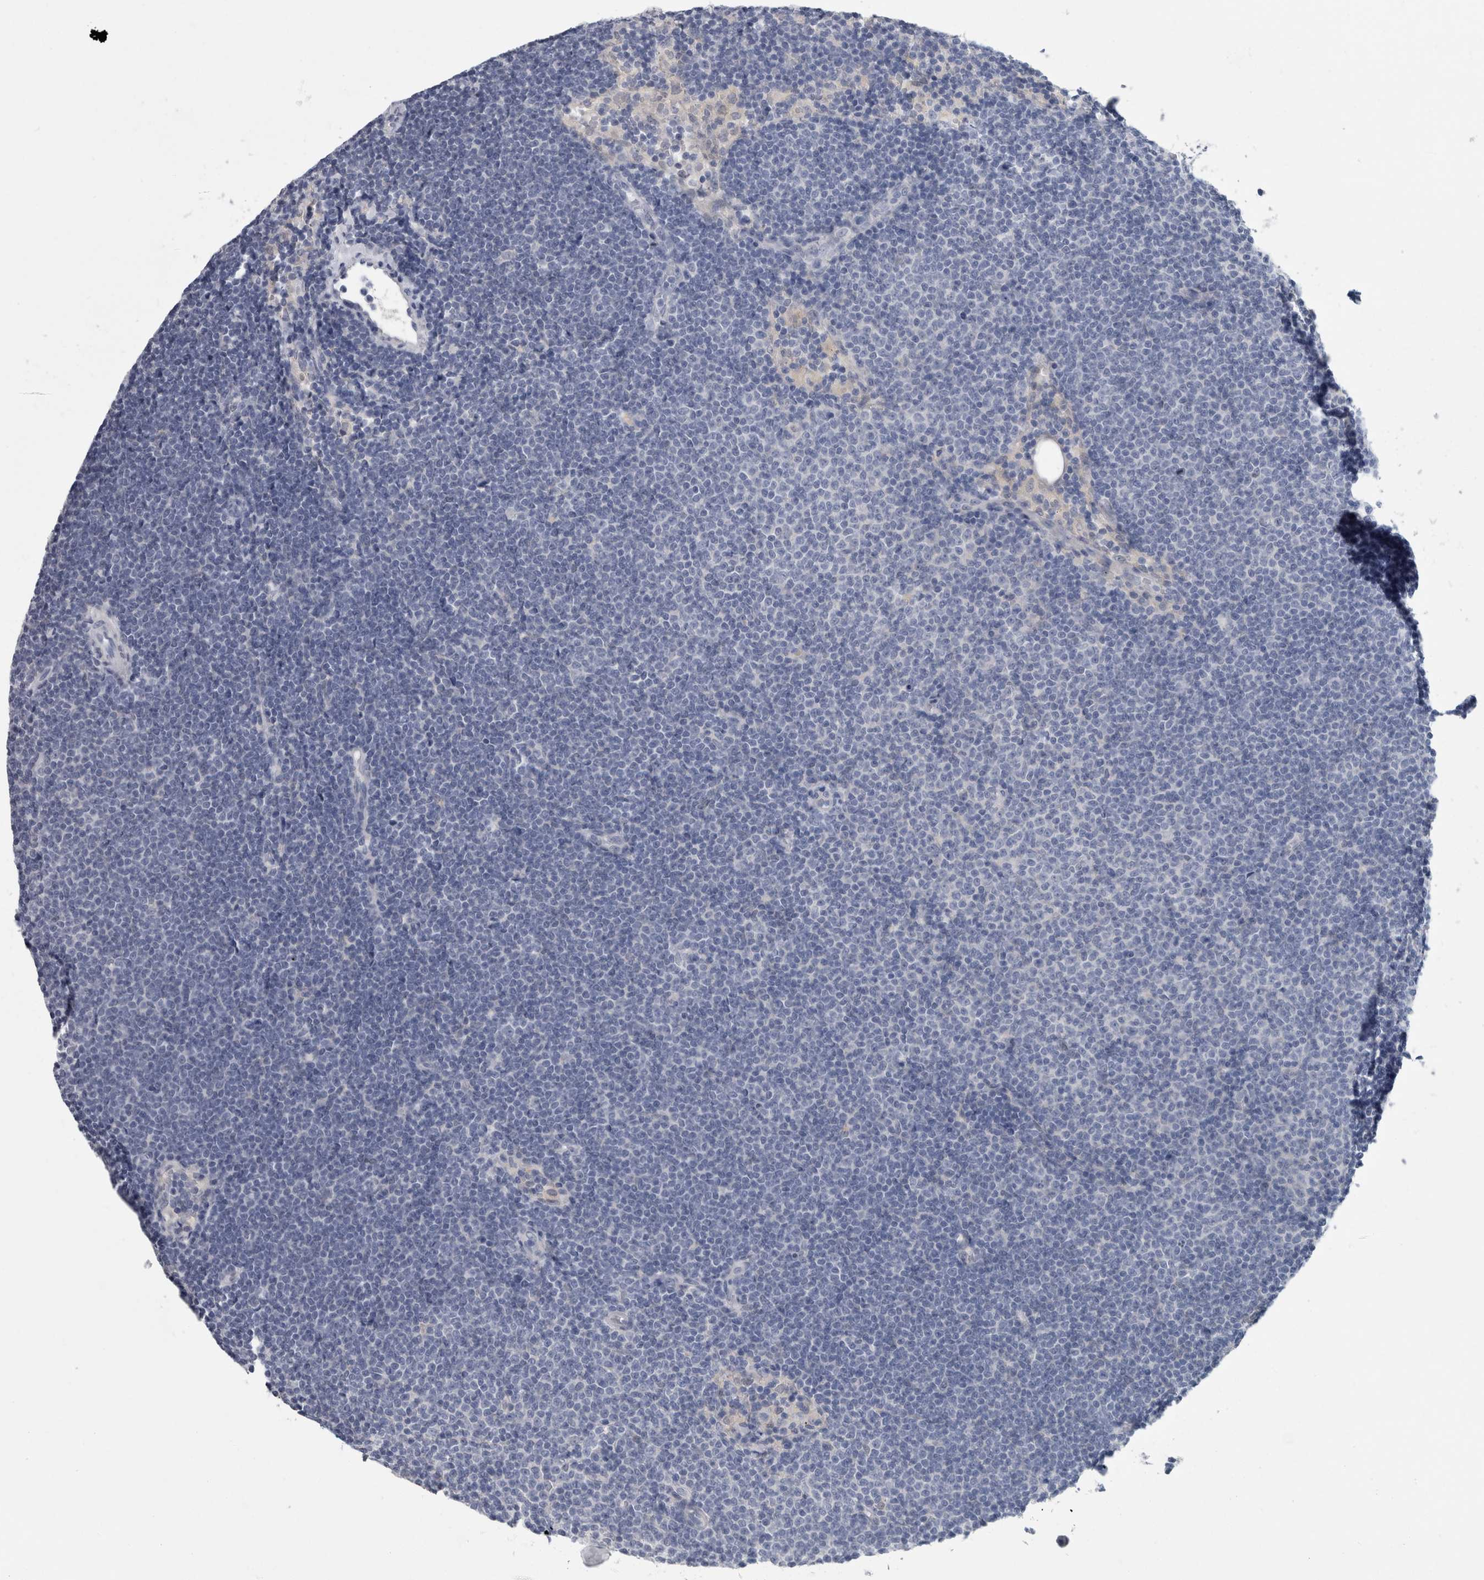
{"staining": {"intensity": "negative", "quantity": "none", "location": "none"}, "tissue": "lymphoma", "cell_type": "Tumor cells", "image_type": "cancer", "snomed": [{"axis": "morphology", "description": "Malignant lymphoma, non-Hodgkin's type, Low grade"}, {"axis": "topography", "description": "Lymph node"}], "caption": "Immunohistochemistry (IHC) histopathology image of human lymphoma stained for a protein (brown), which reveals no staining in tumor cells. The staining was performed using DAB to visualize the protein expression in brown, while the nuclei were stained in blue with hematoxylin (Magnification: 20x).", "gene": "FAM83H", "patient": {"sex": "female", "age": 53}}